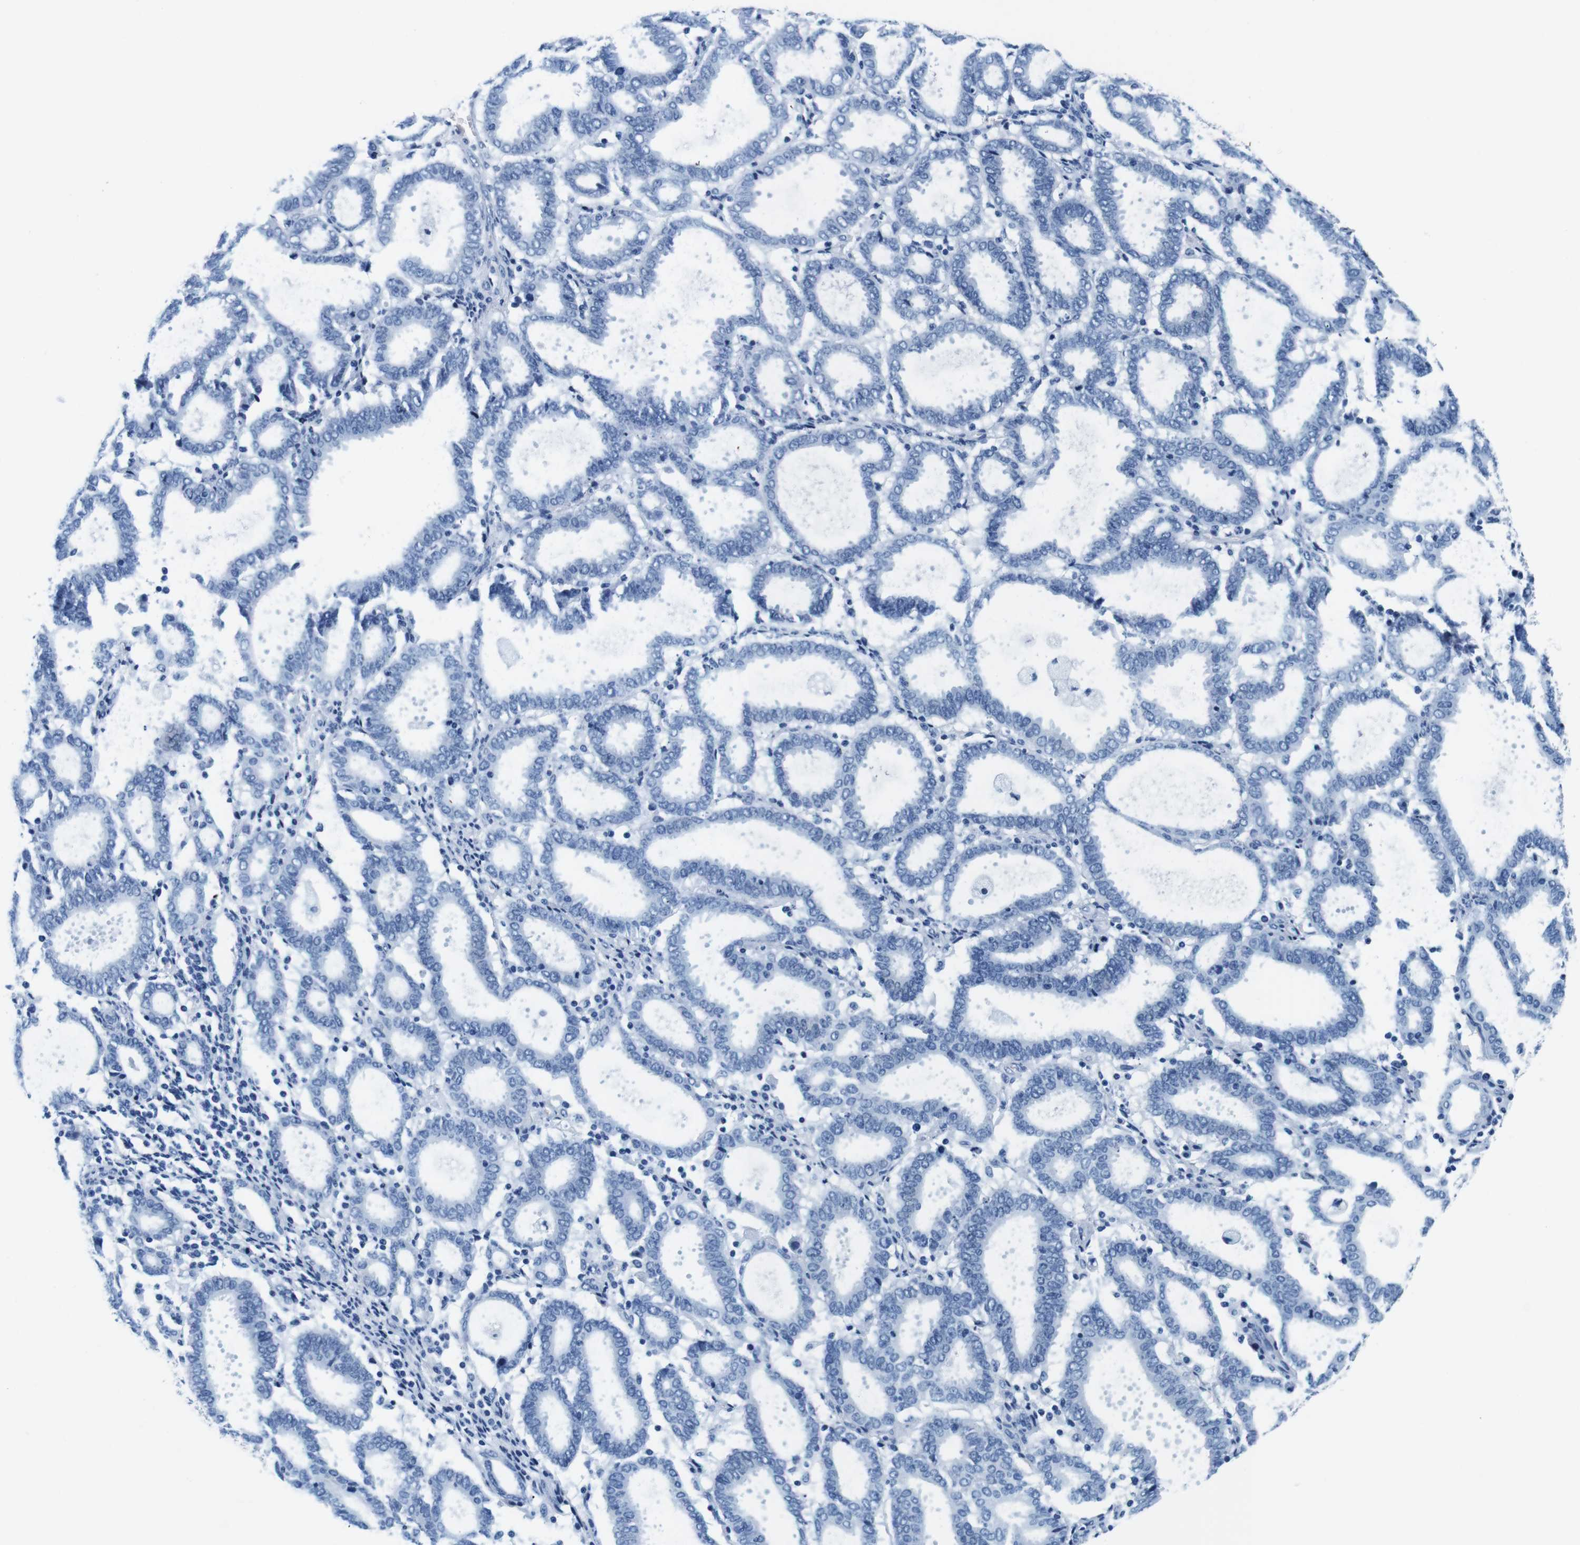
{"staining": {"intensity": "negative", "quantity": "none", "location": "none"}, "tissue": "endometrial cancer", "cell_type": "Tumor cells", "image_type": "cancer", "snomed": [{"axis": "morphology", "description": "Adenocarcinoma, NOS"}, {"axis": "topography", "description": "Uterus"}], "caption": "This micrograph is of endometrial adenocarcinoma stained with IHC to label a protein in brown with the nuclei are counter-stained blue. There is no positivity in tumor cells.", "gene": "ELANE", "patient": {"sex": "female", "age": 83}}